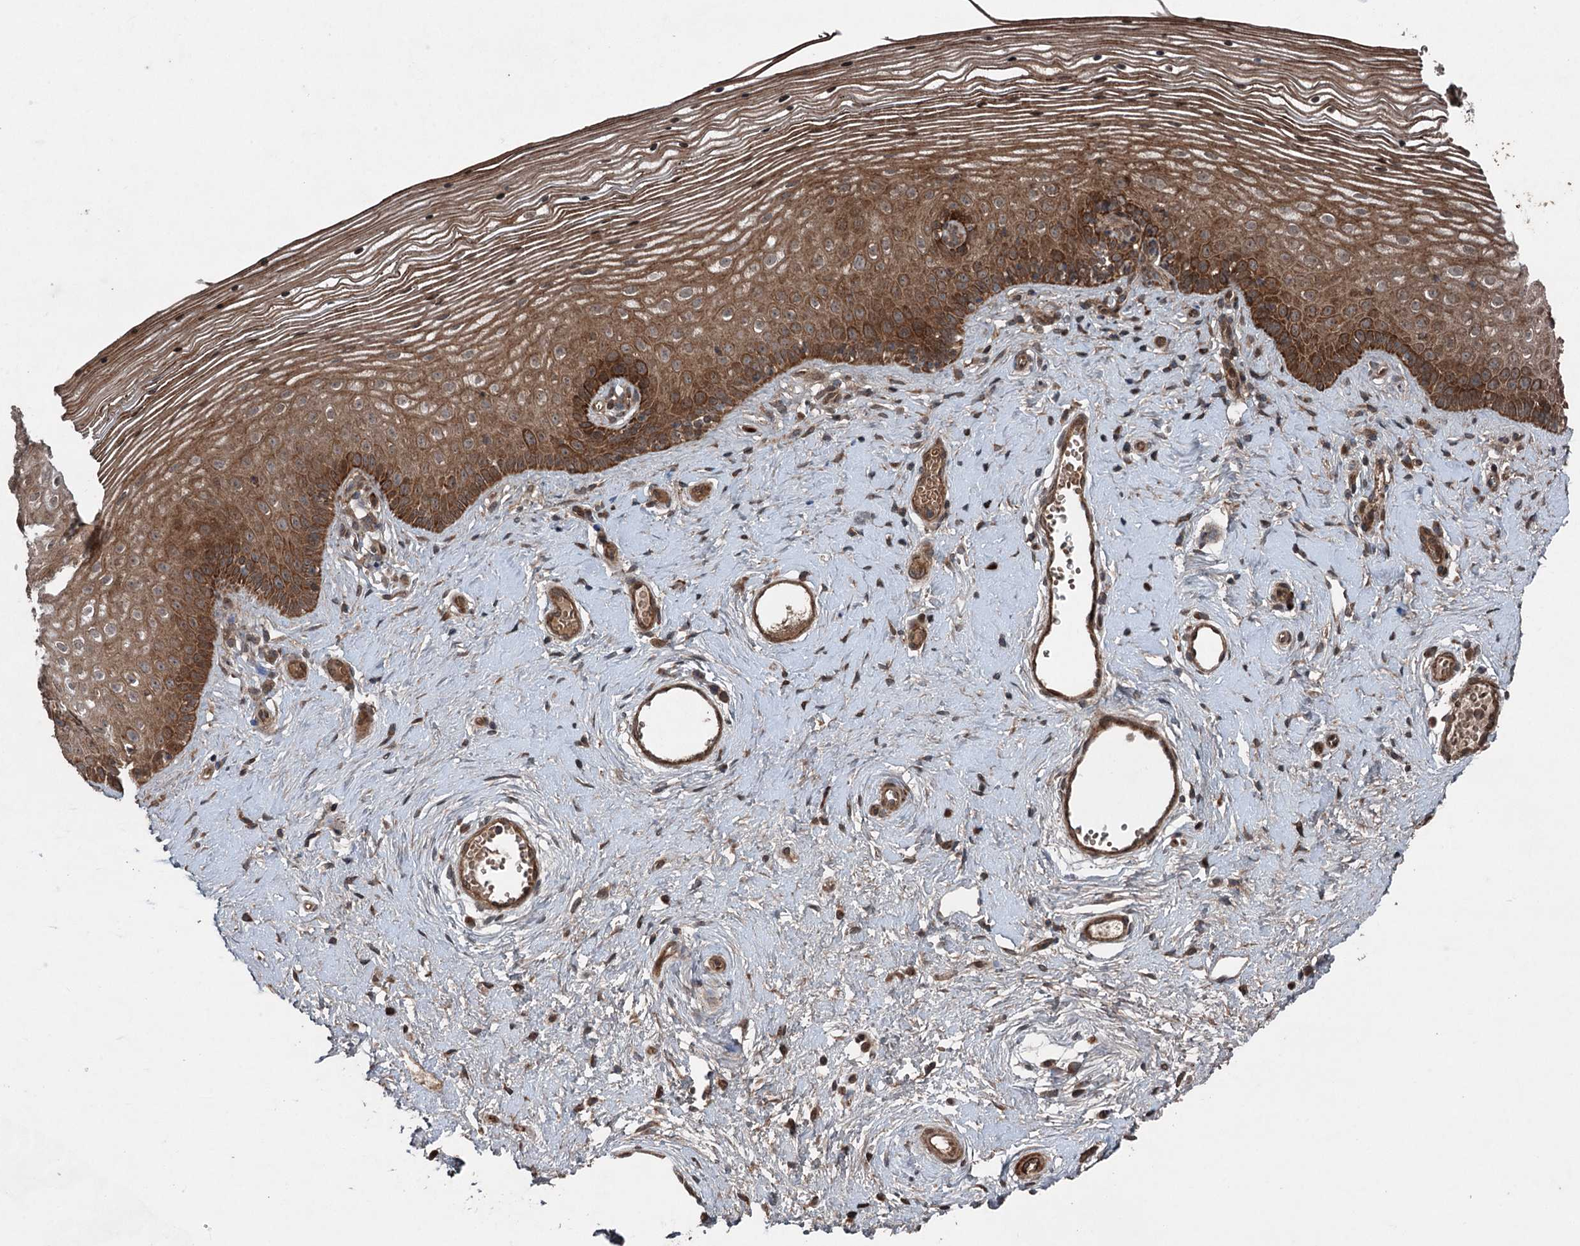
{"staining": {"intensity": "strong", "quantity": ">75%", "location": "cytoplasmic/membranous"}, "tissue": "vagina", "cell_type": "Squamous epithelial cells", "image_type": "normal", "snomed": [{"axis": "morphology", "description": "Normal tissue, NOS"}, {"axis": "topography", "description": "Vagina"}], "caption": "Squamous epithelial cells reveal strong cytoplasmic/membranous positivity in approximately >75% of cells in unremarkable vagina. The protein is shown in brown color, while the nuclei are stained blue.", "gene": "ALAS1", "patient": {"sex": "female", "age": 46}}